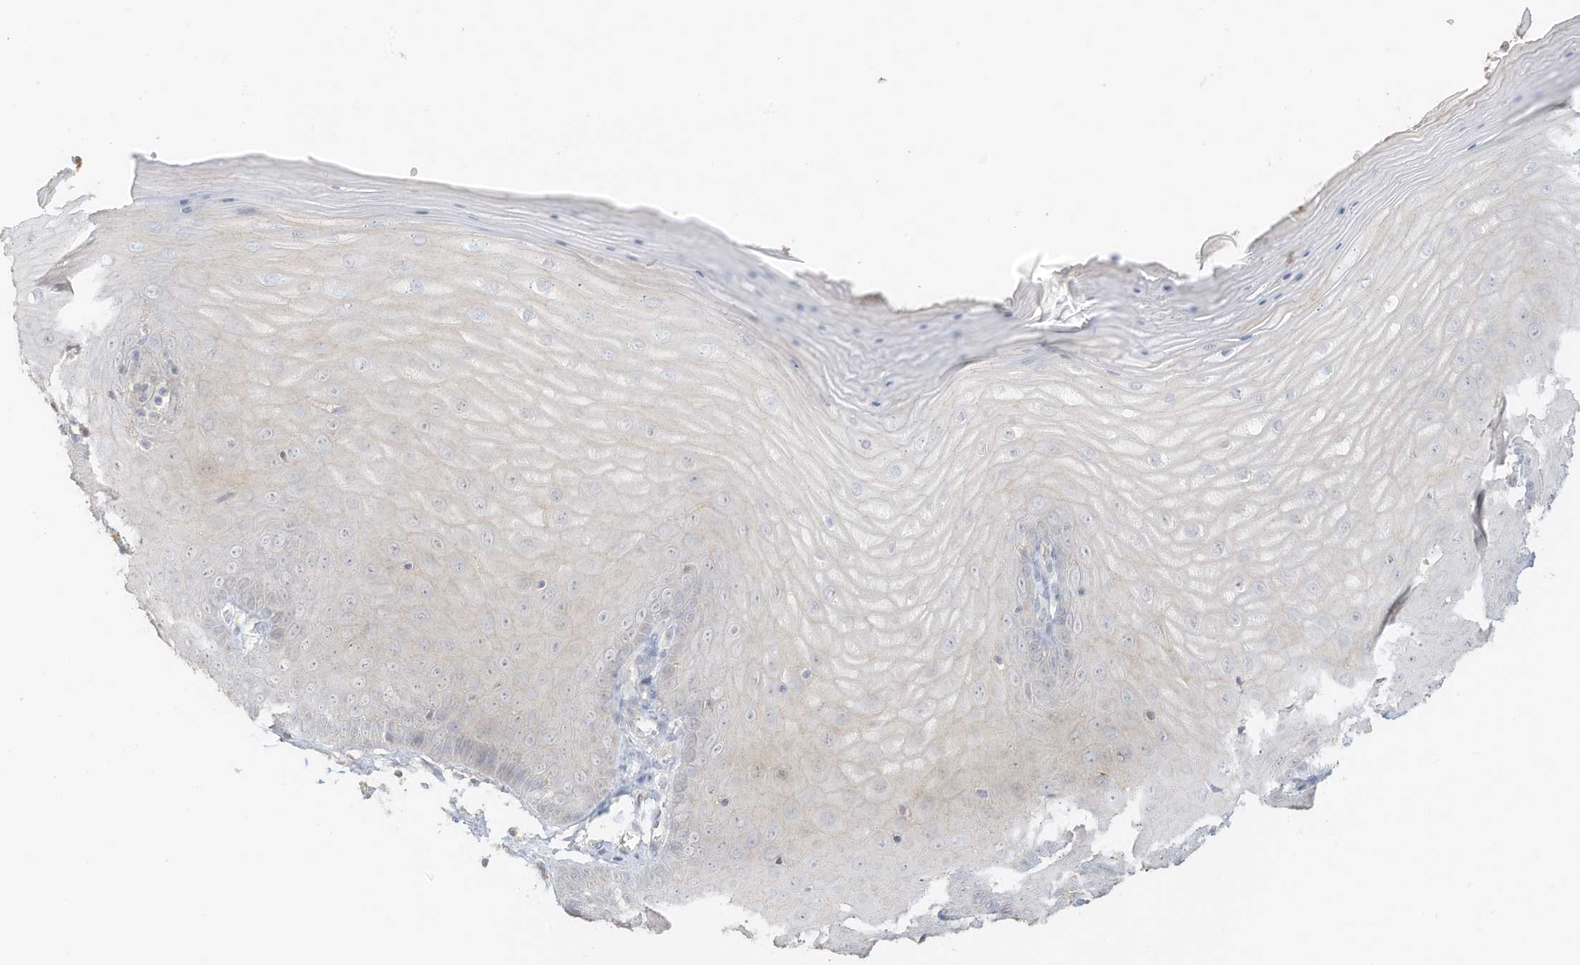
{"staining": {"intensity": "negative", "quantity": "none", "location": "none"}, "tissue": "cervix", "cell_type": "Glandular cells", "image_type": "normal", "snomed": [{"axis": "morphology", "description": "Normal tissue, NOS"}, {"axis": "topography", "description": "Cervix"}], "caption": "Histopathology image shows no significant protein expression in glandular cells of benign cervix.", "gene": "ZBTB41", "patient": {"sex": "female", "age": 55}}